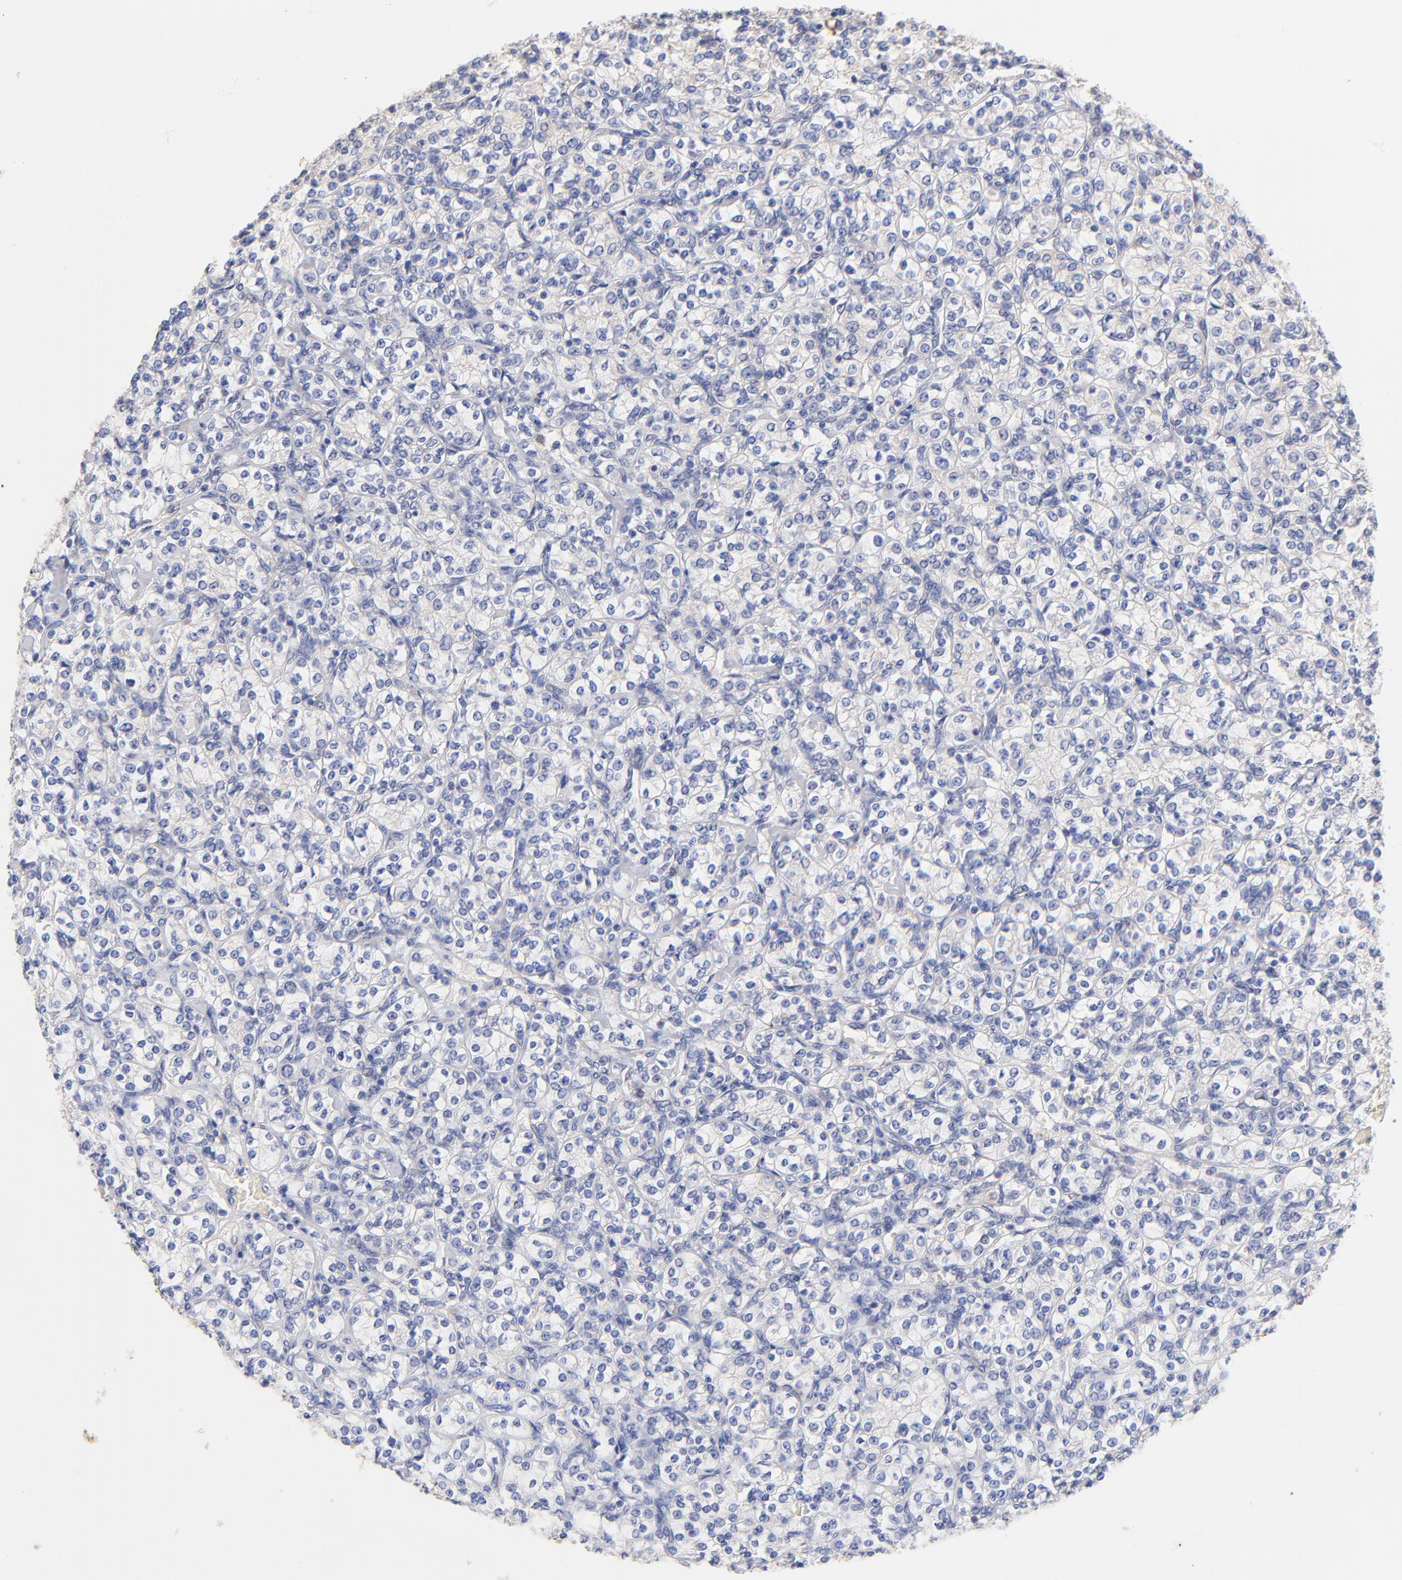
{"staining": {"intensity": "negative", "quantity": "none", "location": "none"}, "tissue": "renal cancer", "cell_type": "Tumor cells", "image_type": "cancer", "snomed": [{"axis": "morphology", "description": "Adenocarcinoma, NOS"}, {"axis": "topography", "description": "Kidney"}], "caption": "A photomicrograph of human renal adenocarcinoma is negative for staining in tumor cells.", "gene": "TNFRSF13C", "patient": {"sex": "male", "age": 77}}